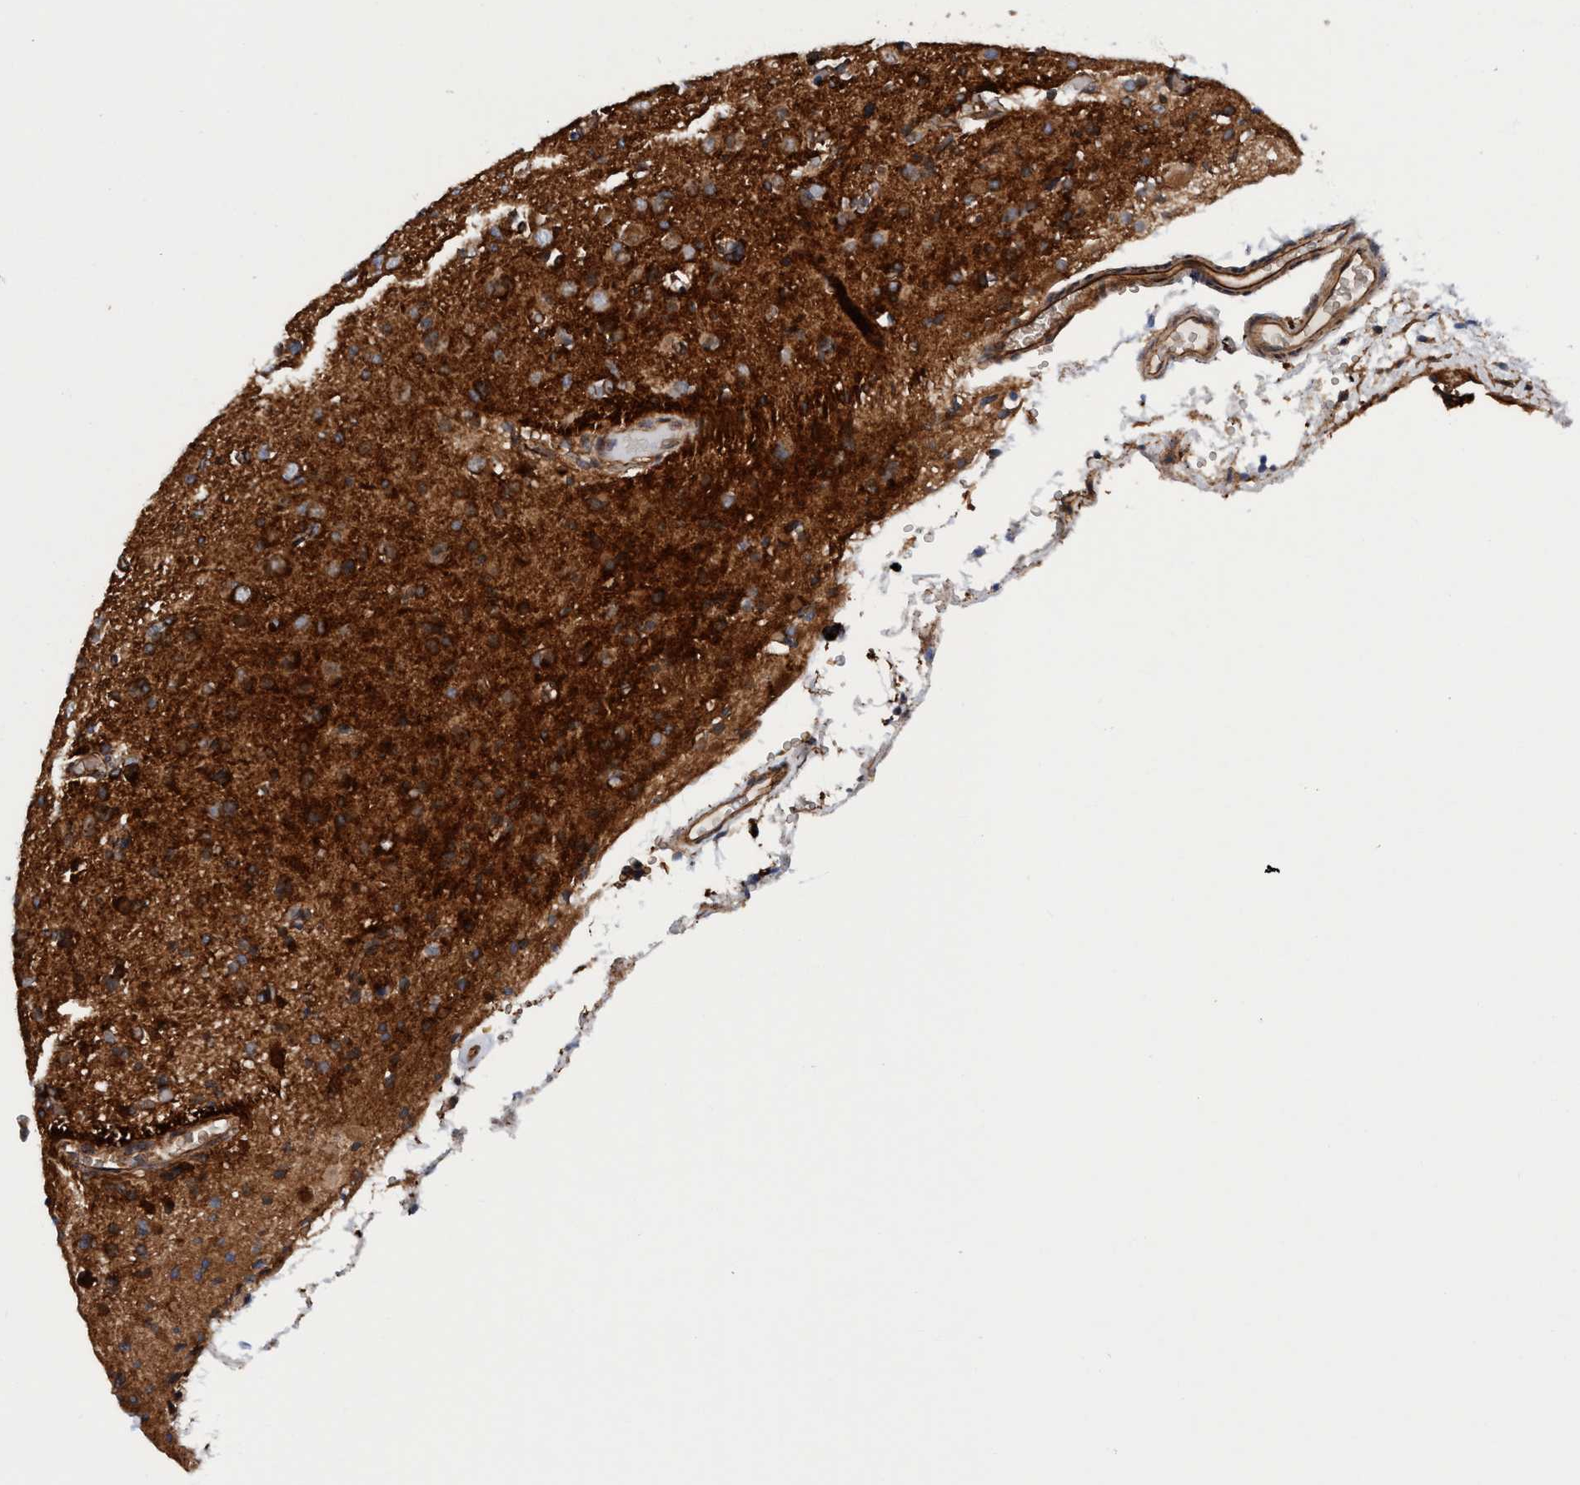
{"staining": {"intensity": "strong", "quantity": ">75%", "location": "cytoplasmic/membranous"}, "tissue": "glioma", "cell_type": "Tumor cells", "image_type": "cancer", "snomed": [{"axis": "morphology", "description": "Glioma, malignant, Low grade"}, {"axis": "topography", "description": "Brain"}], "caption": "IHC micrograph of neoplastic tissue: glioma stained using immunohistochemistry exhibits high levels of strong protein expression localized specifically in the cytoplasmic/membranous of tumor cells, appearing as a cytoplasmic/membranous brown color.", "gene": "MCM3AP", "patient": {"sex": "female", "age": 22}}